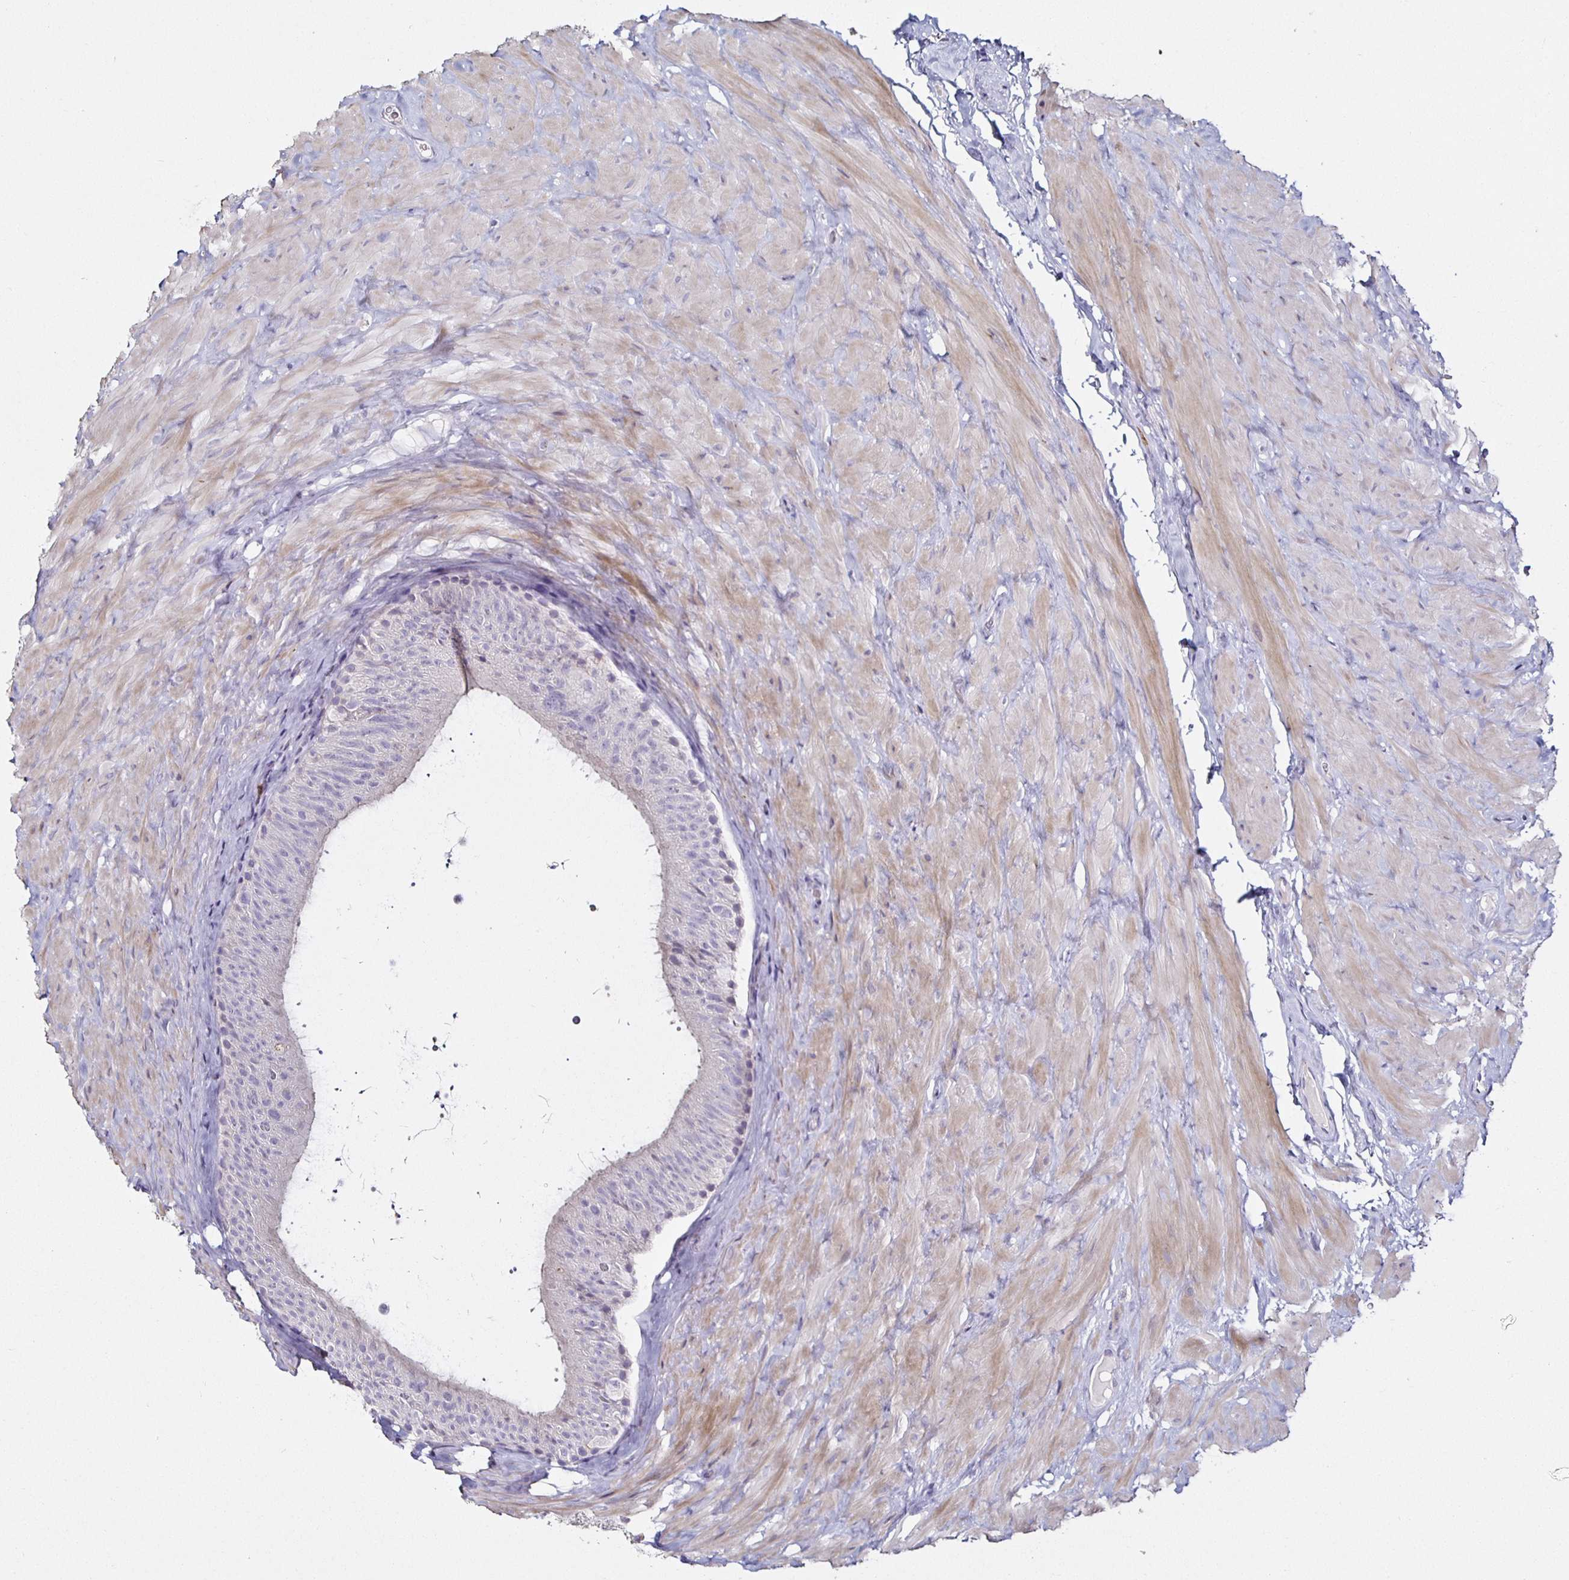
{"staining": {"intensity": "negative", "quantity": "none", "location": "none"}, "tissue": "epididymis", "cell_type": "Glandular cells", "image_type": "normal", "snomed": [{"axis": "morphology", "description": "Normal tissue, NOS"}, {"axis": "topography", "description": "Epididymis, spermatic cord, NOS"}, {"axis": "topography", "description": "Epididymis"}], "caption": "High power microscopy image of an immunohistochemistry histopathology image of benign epididymis, revealing no significant staining in glandular cells. (DAB IHC visualized using brightfield microscopy, high magnification).", "gene": "TLR4", "patient": {"sex": "male", "age": 31}}